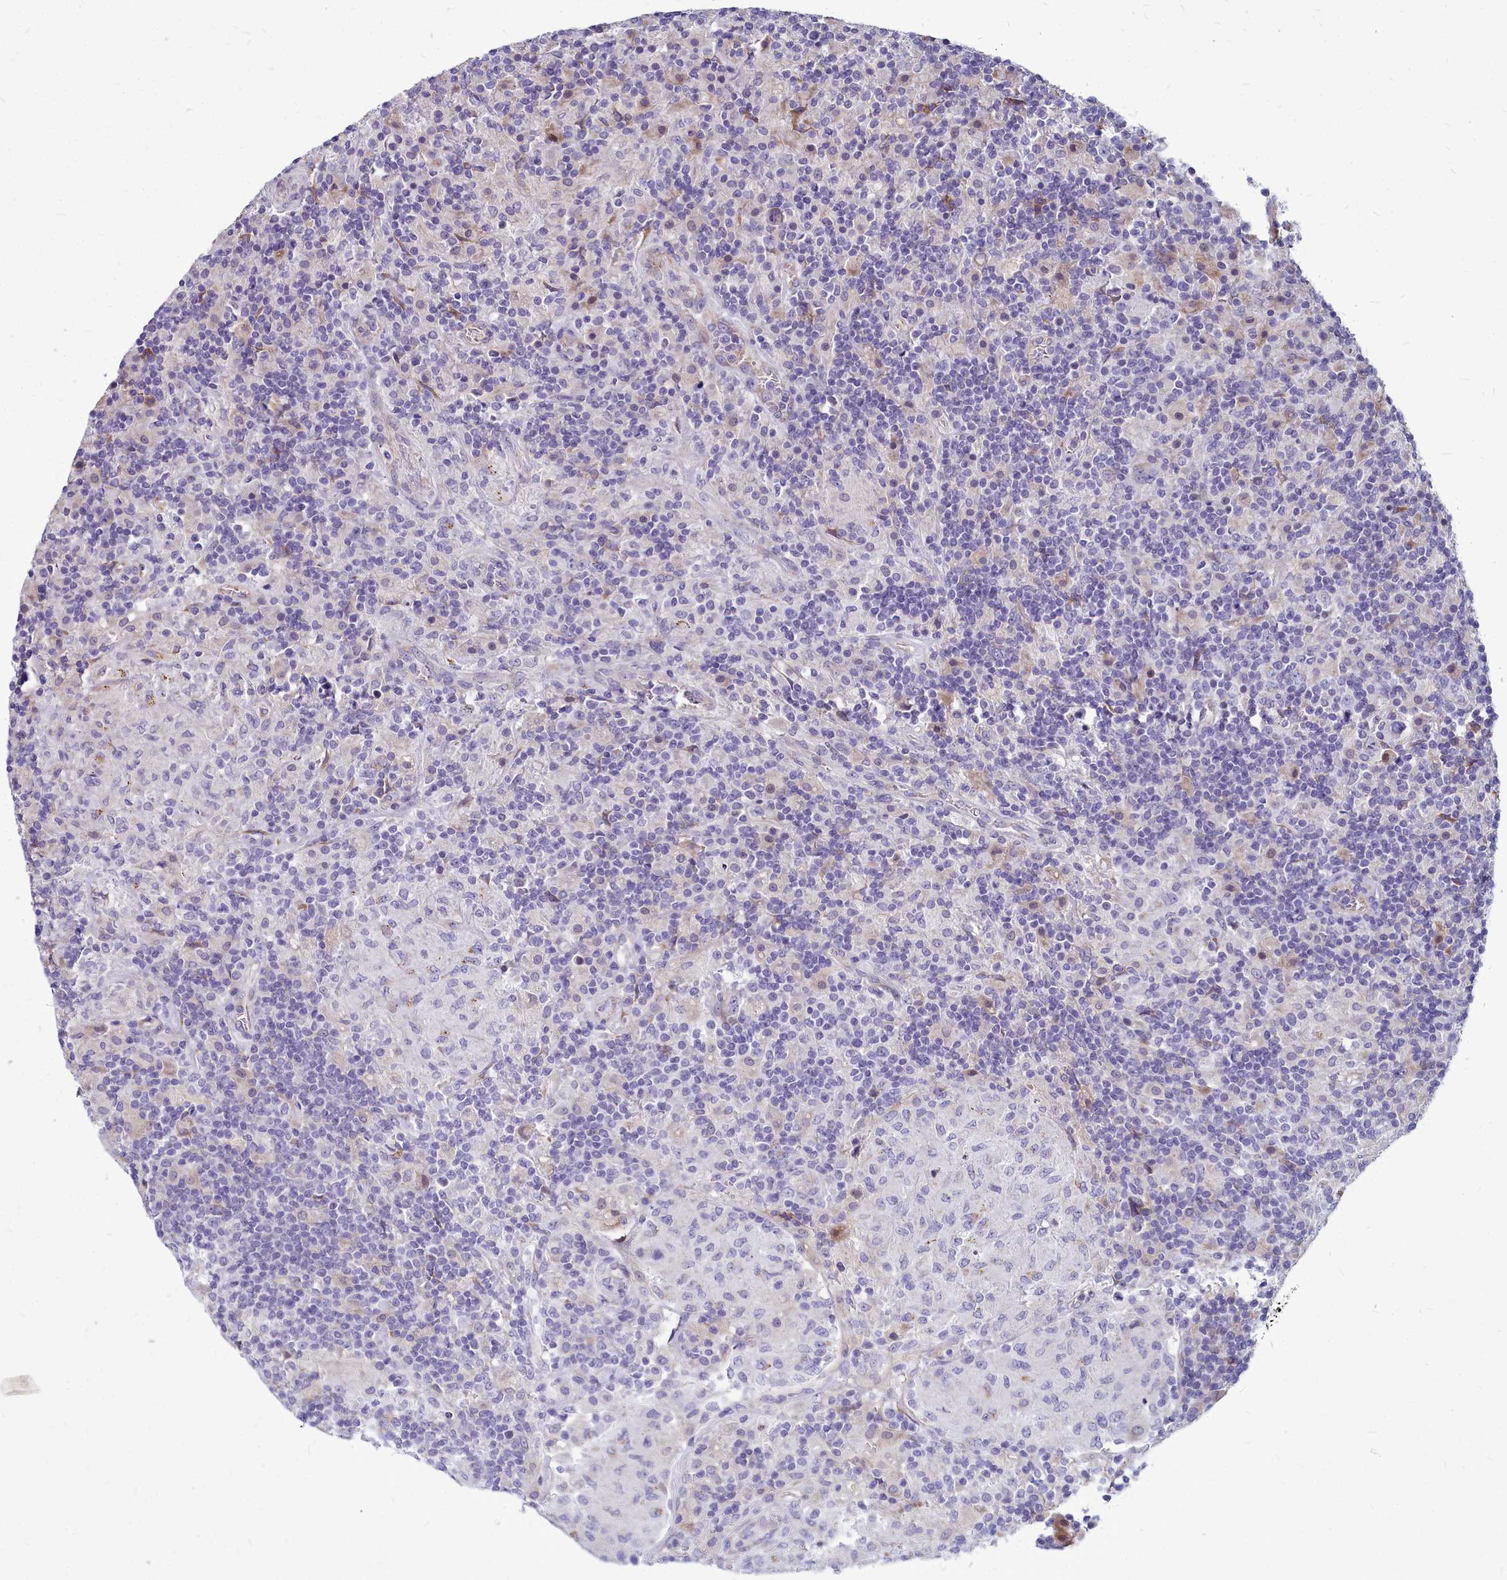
{"staining": {"intensity": "negative", "quantity": "none", "location": "none"}, "tissue": "lymphoma", "cell_type": "Tumor cells", "image_type": "cancer", "snomed": [{"axis": "morphology", "description": "Hodgkin's disease, NOS"}, {"axis": "topography", "description": "Lymph node"}], "caption": "Human Hodgkin's disease stained for a protein using IHC demonstrates no expression in tumor cells.", "gene": "SMPD4", "patient": {"sex": "male", "age": 70}}